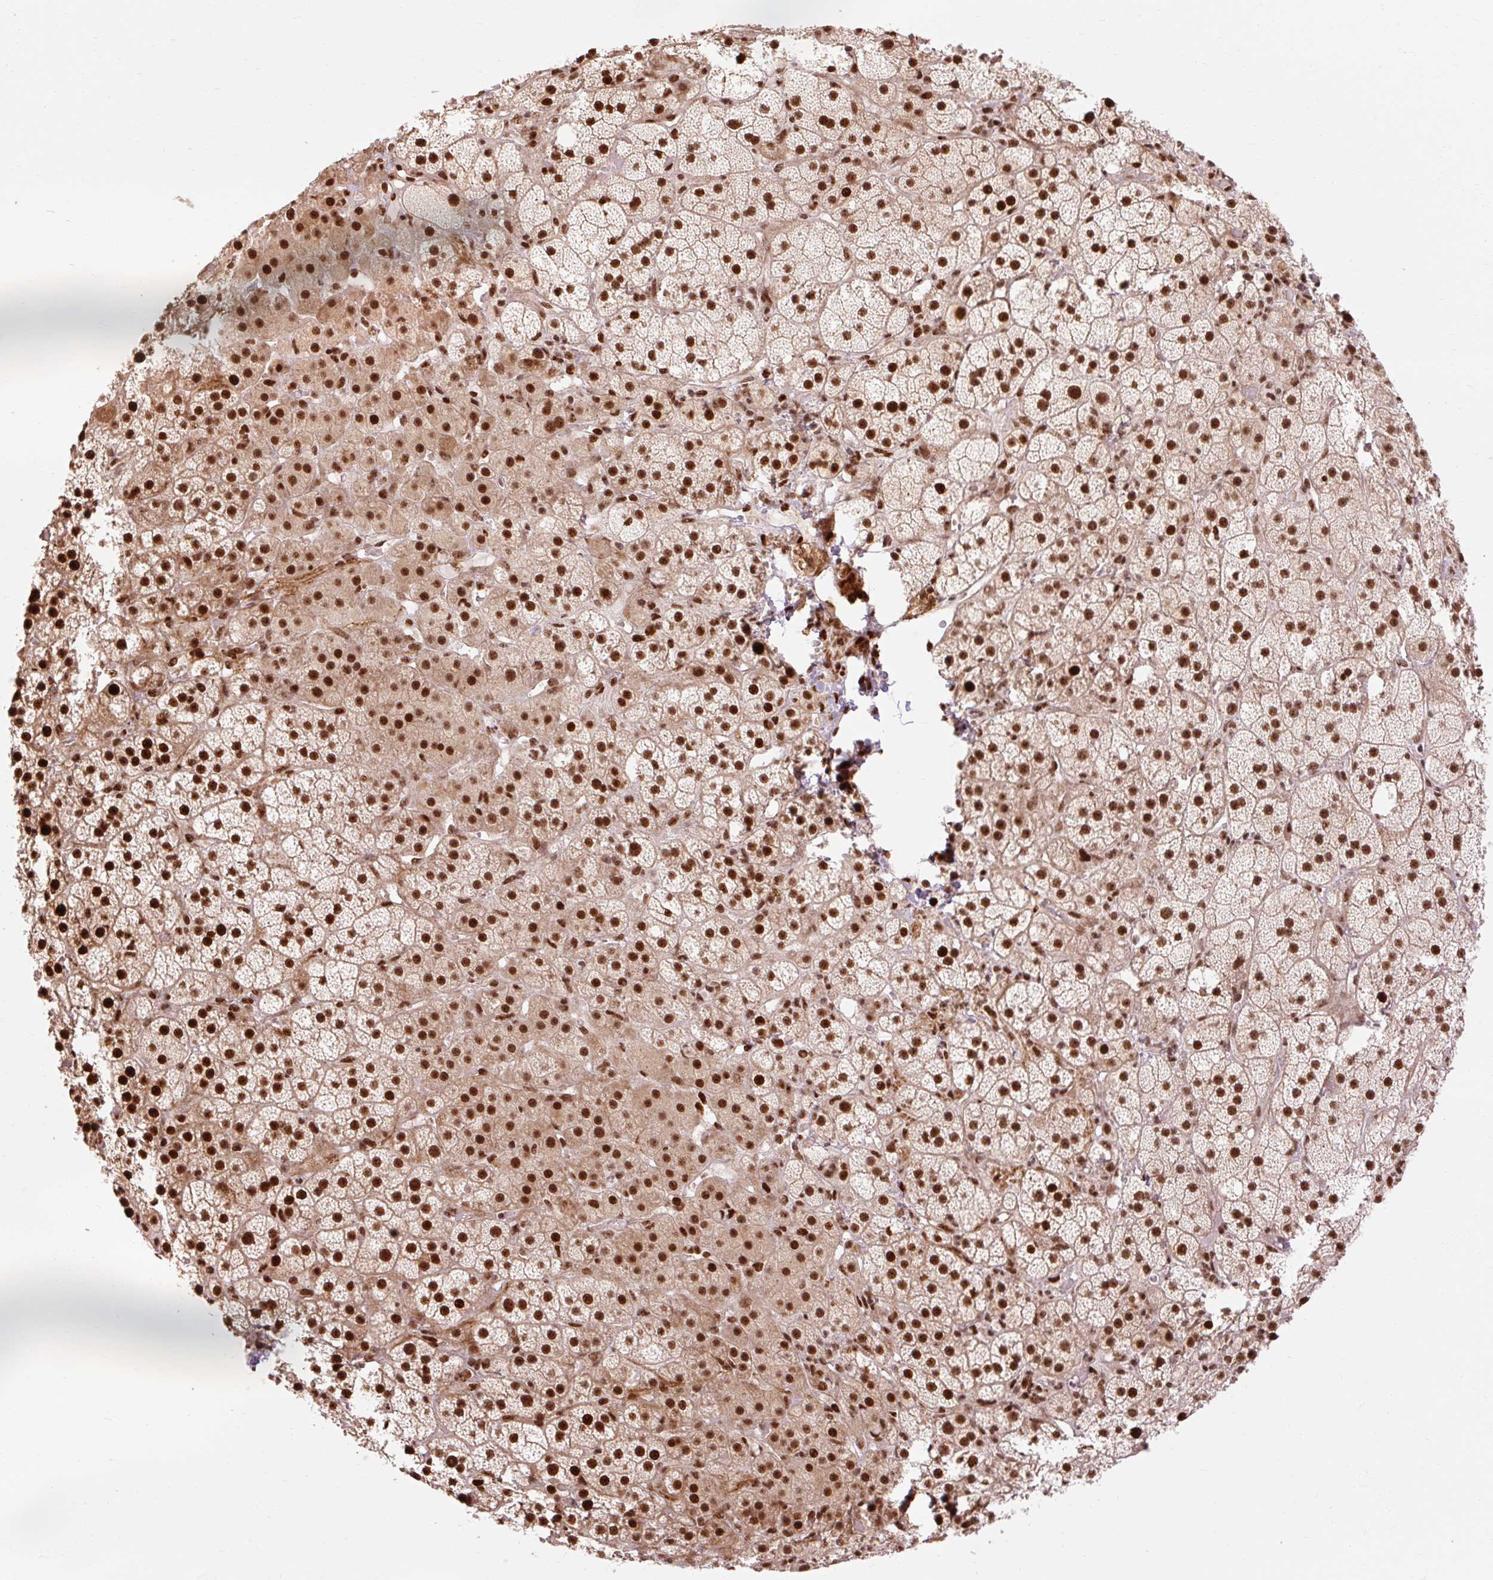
{"staining": {"intensity": "strong", "quantity": ">75%", "location": "nuclear"}, "tissue": "adrenal gland", "cell_type": "Glandular cells", "image_type": "normal", "snomed": [{"axis": "morphology", "description": "Normal tissue, NOS"}, {"axis": "topography", "description": "Adrenal gland"}], "caption": "An immunohistochemistry (IHC) micrograph of benign tissue is shown. Protein staining in brown labels strong nuclear positivity in adrenal gland within glandular cells. The protein is shown in brown color, while the nuclei are stained blue.", "gene": "MECOM", "patient": {"sex": "male", "age": 57}}